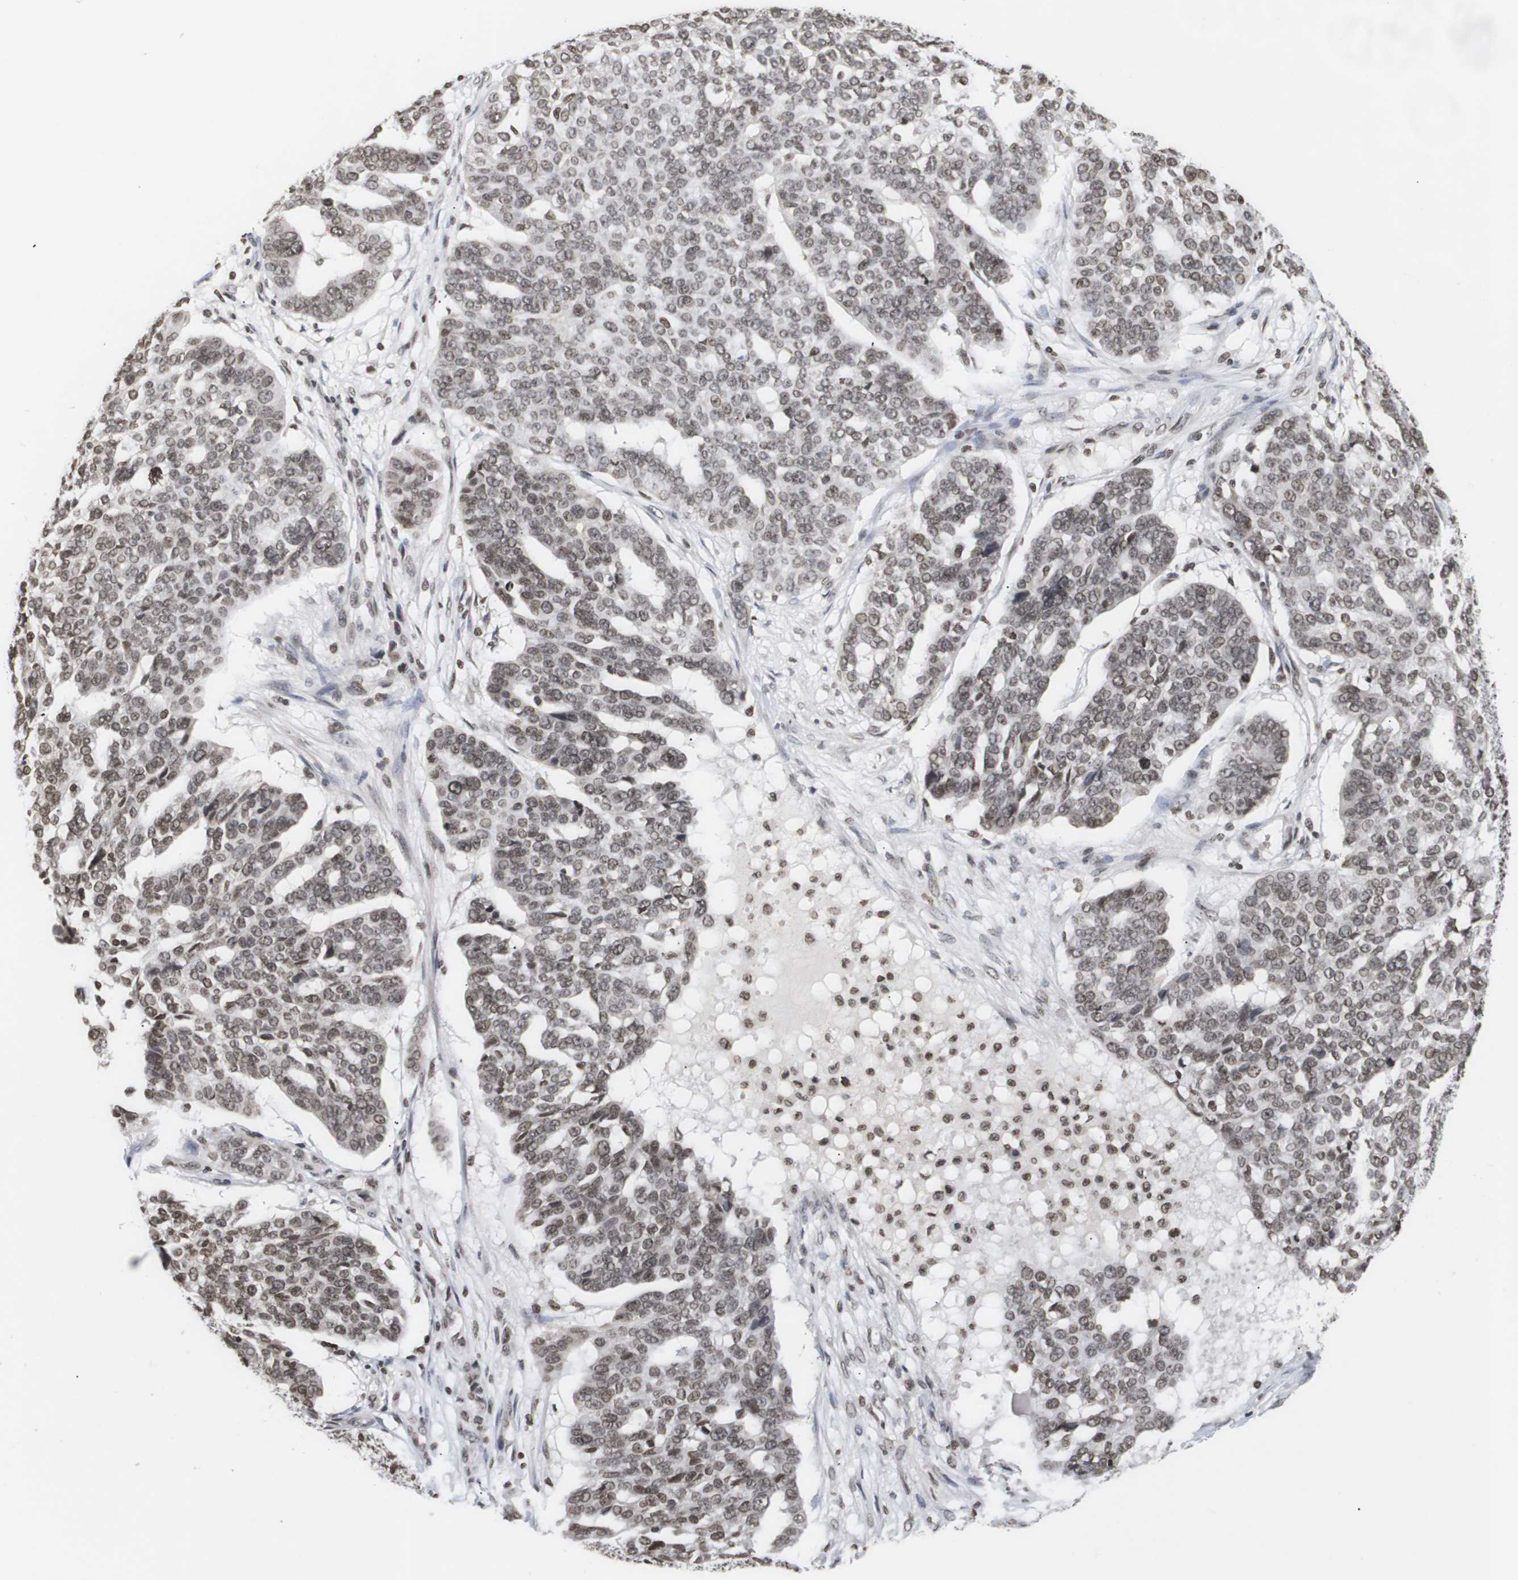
{"staining": {"intensity": "moderate", "quantity": ">75%", "location": "nuclear"}, "tissue": "ovarian cancer", "cell_type": "Tumor cells", "image_type": "cancer", "snomed": [{"axis": "morphology", "description": "Cystadenocarcinoma, serous, NOS"}, {"axis": "topography", "description": "Ovary"}], "caption": "The image demonstrates immunohistochemical staining of ovarian cancer. There is moderate nuclear positivity is appreciated in approximately >75% of tumor cells. The staining was performed using DAB (3,3'-diaminobenzidine), with brown indicating positive protein expression. Nuclei are stained blue with hematoxylin.", "gene": "ETV5", "patient": {"sex": "female", "age": 59}}